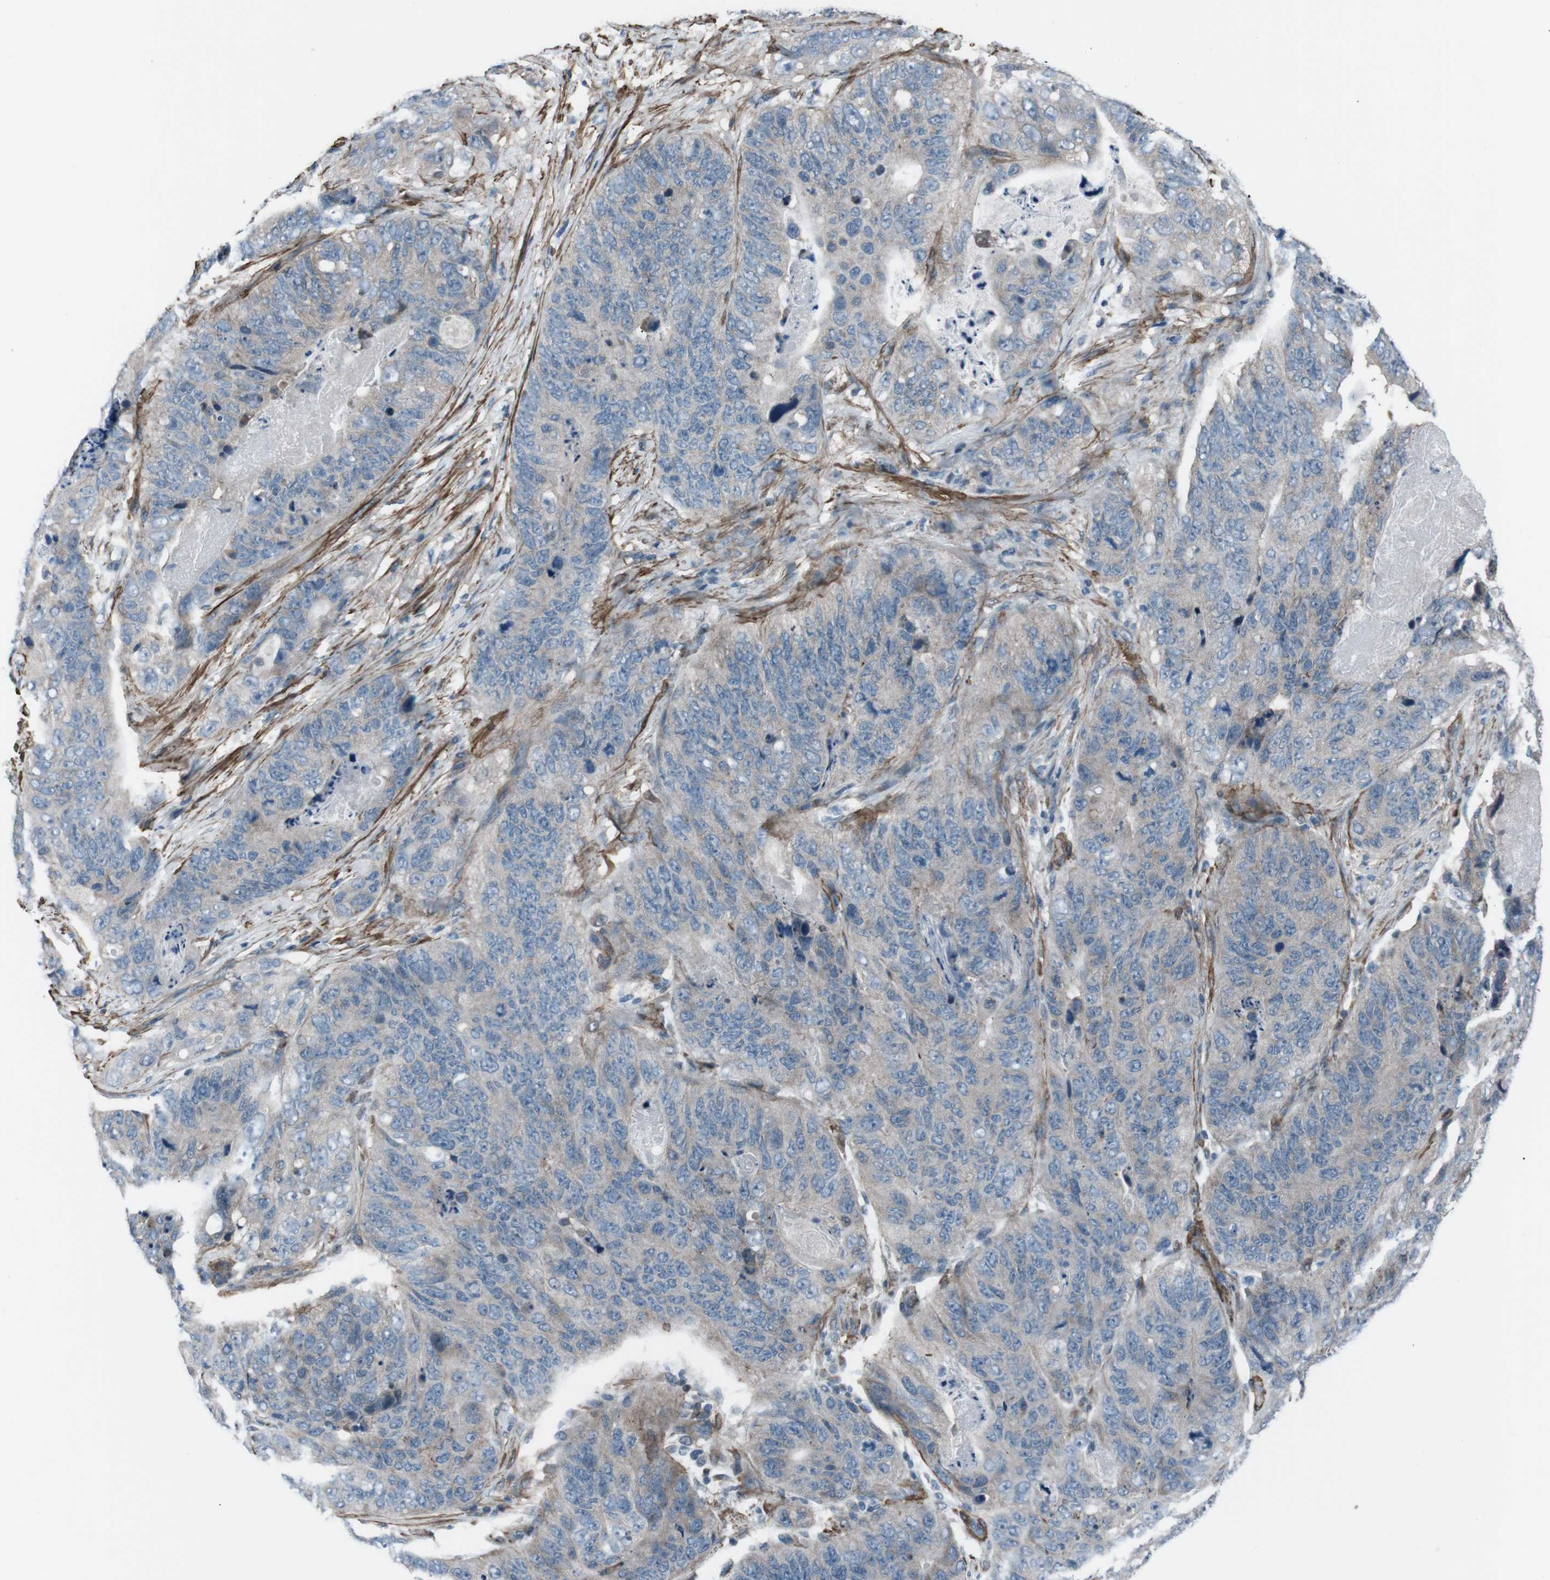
{"staining": {"intensity": "negative", "quantity": "none", "location": "none"}, "tissue": "stomach cancer", "cell_type": "Tumor cells", "image_type": "cancer", "snomed": [{"axis": "morphology", "description": "Adenocarcinoma, NOS"}, {"axis": "topography", "description": "Stomach"}], "caption": "The histopathology image shows no staining of tumor cells in stomach adenocarcinoma.", "gene": "PDLIM5", "patient": {"sex": "female", "age": 89}}